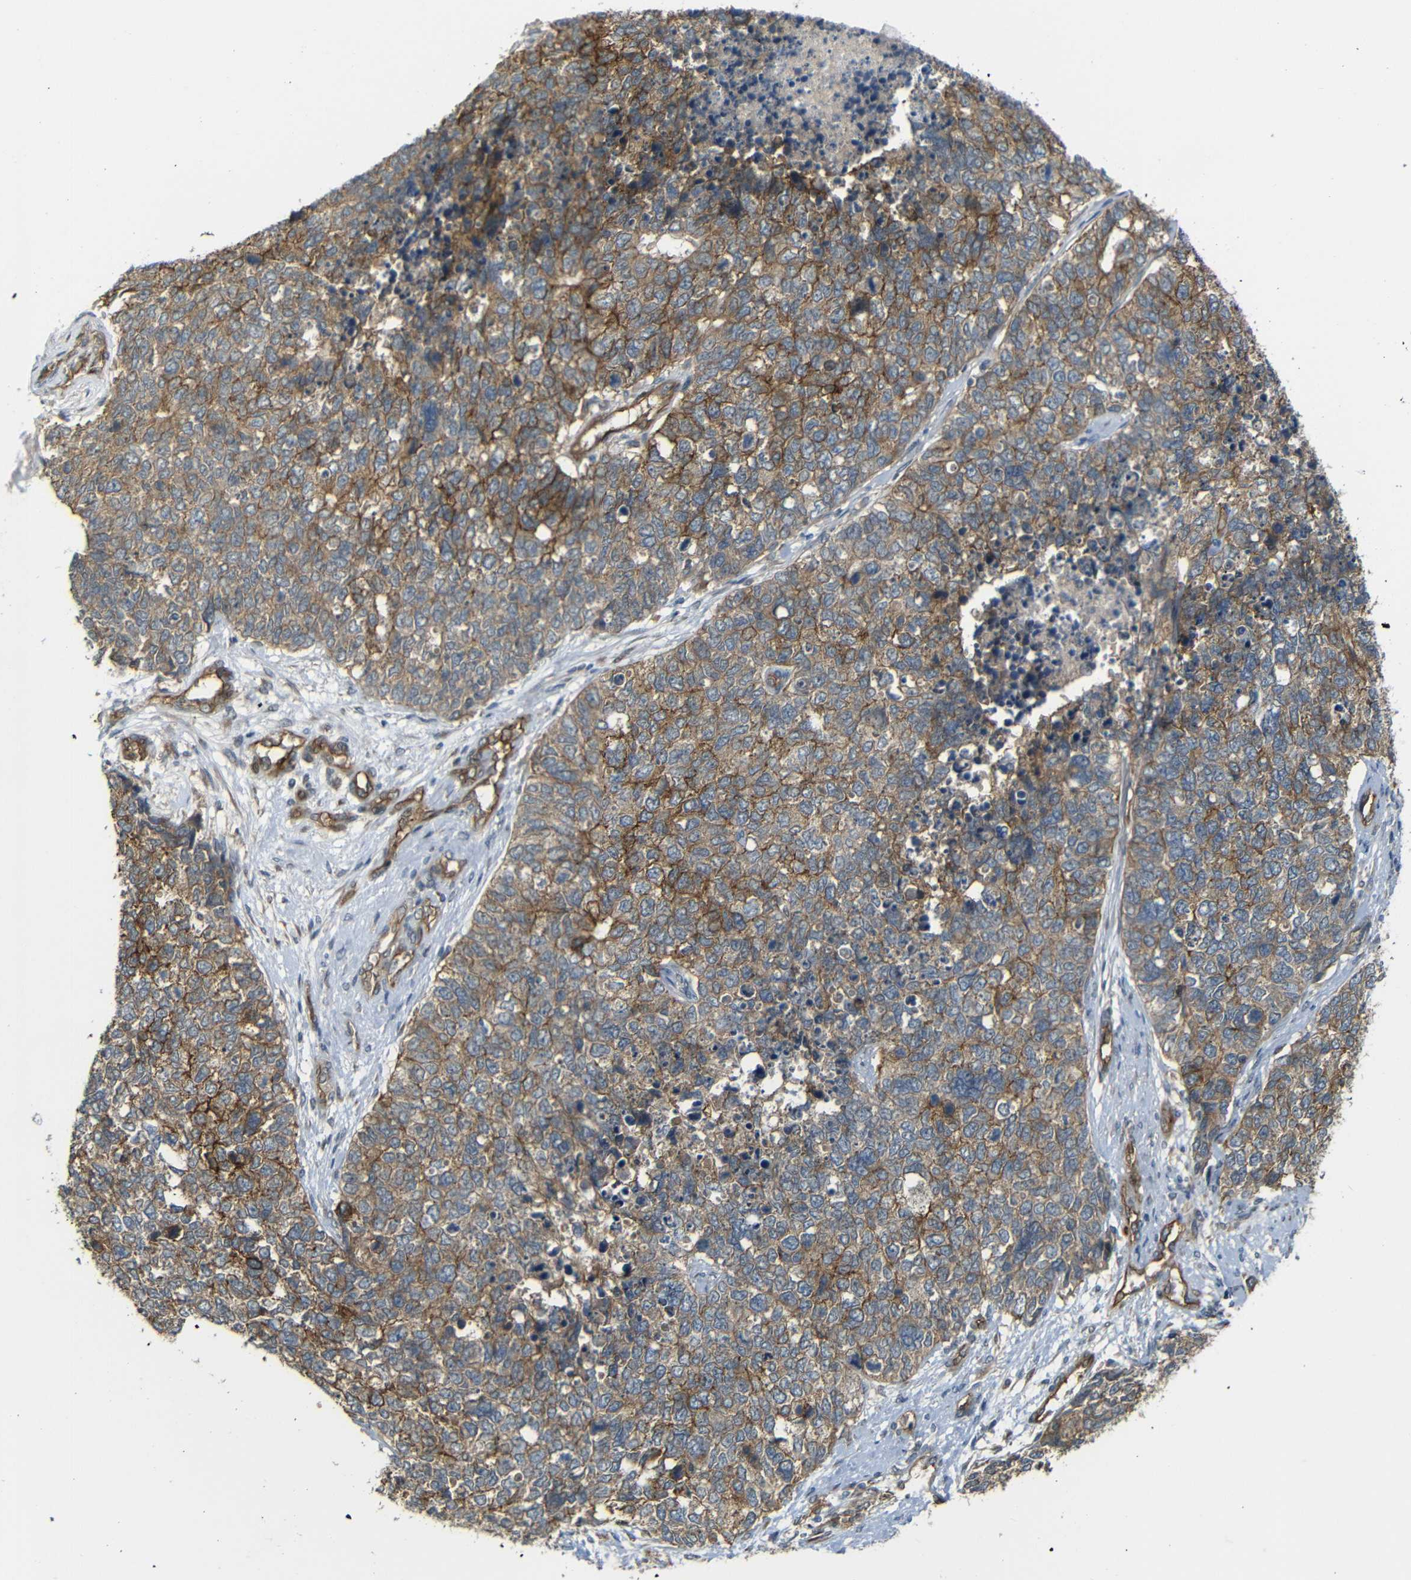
{"staining": {"intensity": "moderate", "quantity": ">75%", "location": "cytoplasmic/membranous"}, "tissue": "cervical cancer", "cell_type": "Tumor cells", "image_type": "cancer", "snomed": [{"axis": "morphology", "description": "Squamous cell carcinoma, NOS"}, {"axis": "topography", "description": "Cervix"}], "caption": "Human cervical squamous cell carcinoma stained with a protein marker reveals moderate staining in tumor cells.", "gene": "RELL1", "patient": {"sex": "female", "age": 63}}